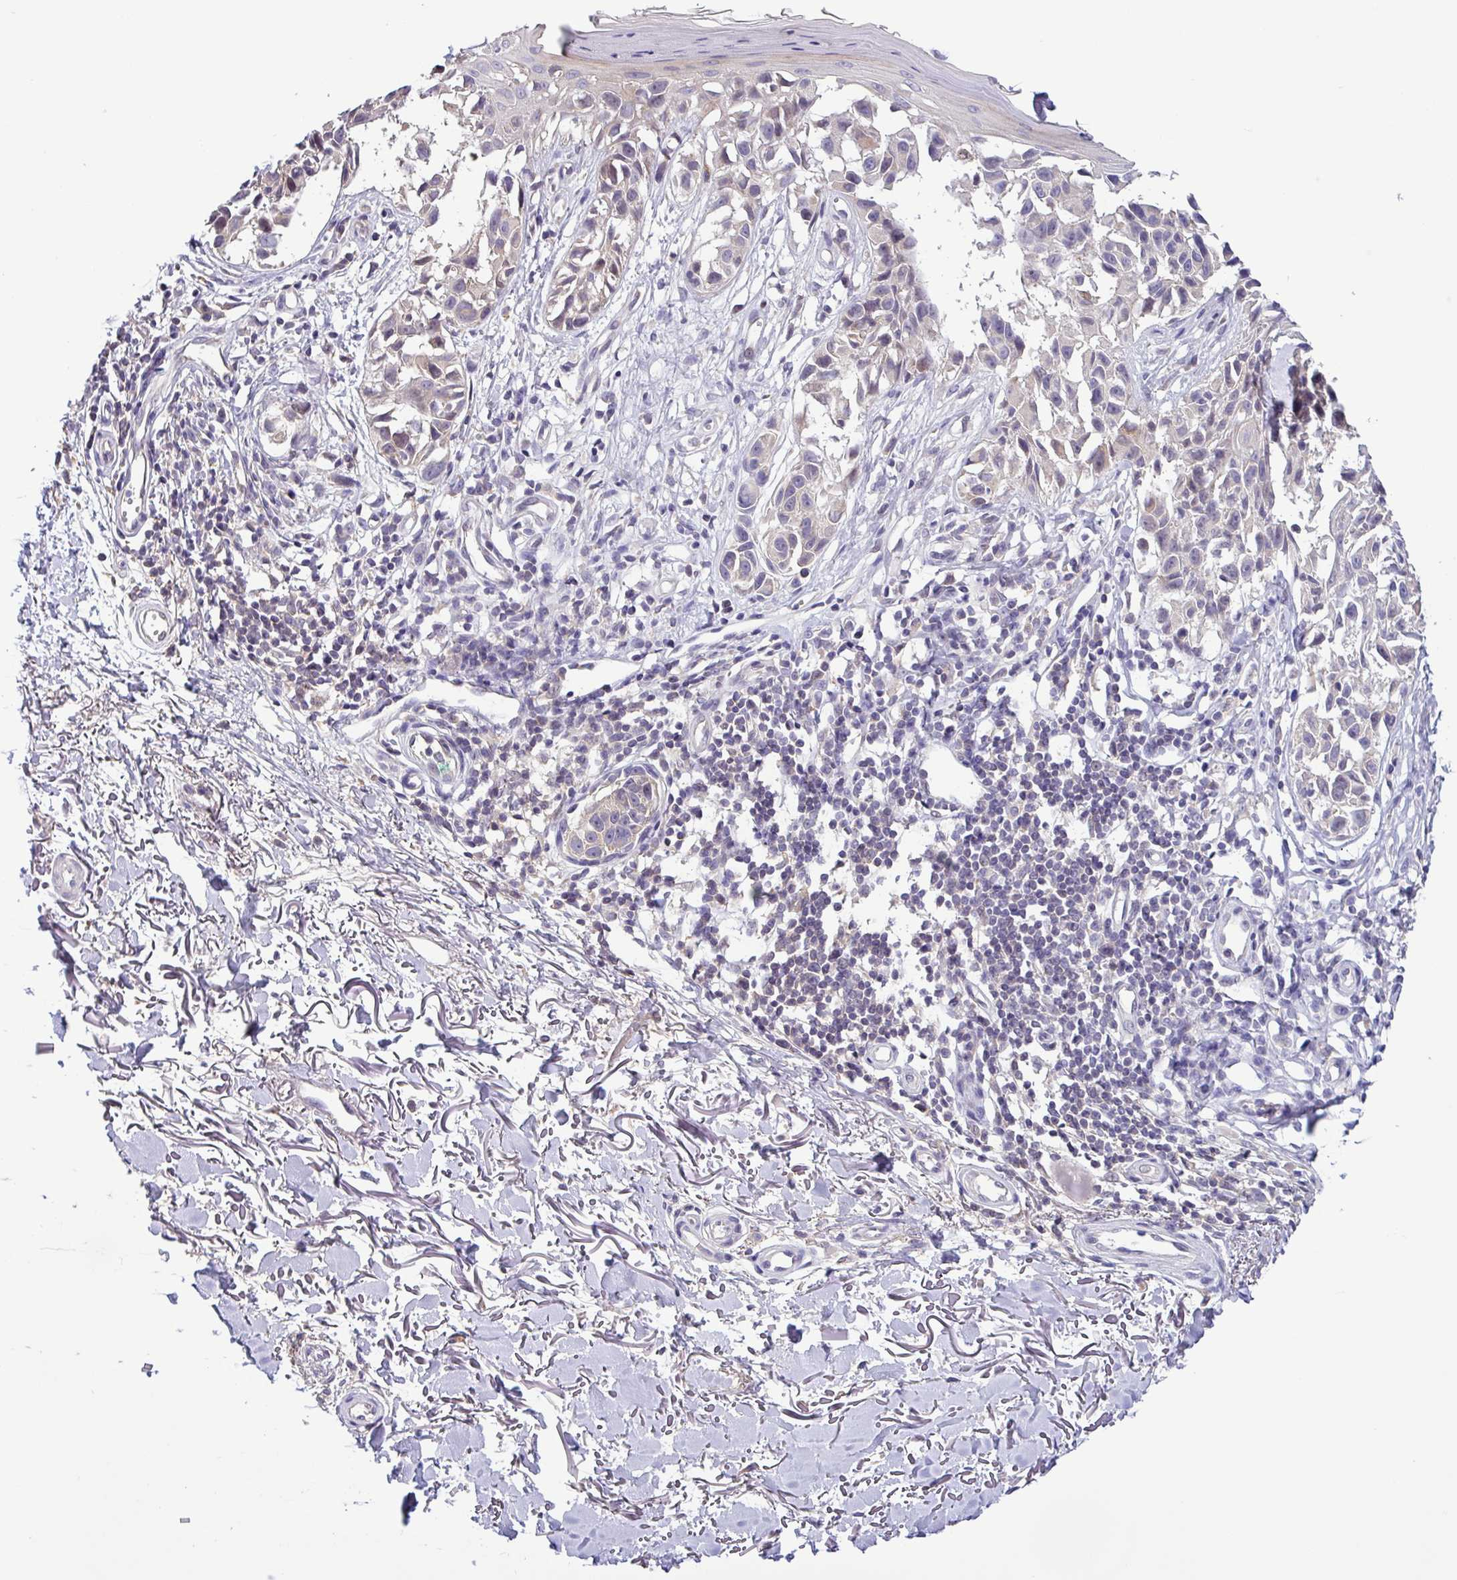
{"staining": {"intensity": "negative", "quantity": "none", "location": "none"}, "tissue": "melanoma", "cell_type": "Tumor cells", "image_type": "cancer", "snomed": [{"axis": "morphology", "description": "Malignant melanoma, NOS"}, {"axis": "topography", "description": "Skin"}], "caption": "Protein analysis of malignant melanoma displays no significant staining in tumor cells.", "gene": "SFTPB", "patient": {"sex": "male", "age": 73}}